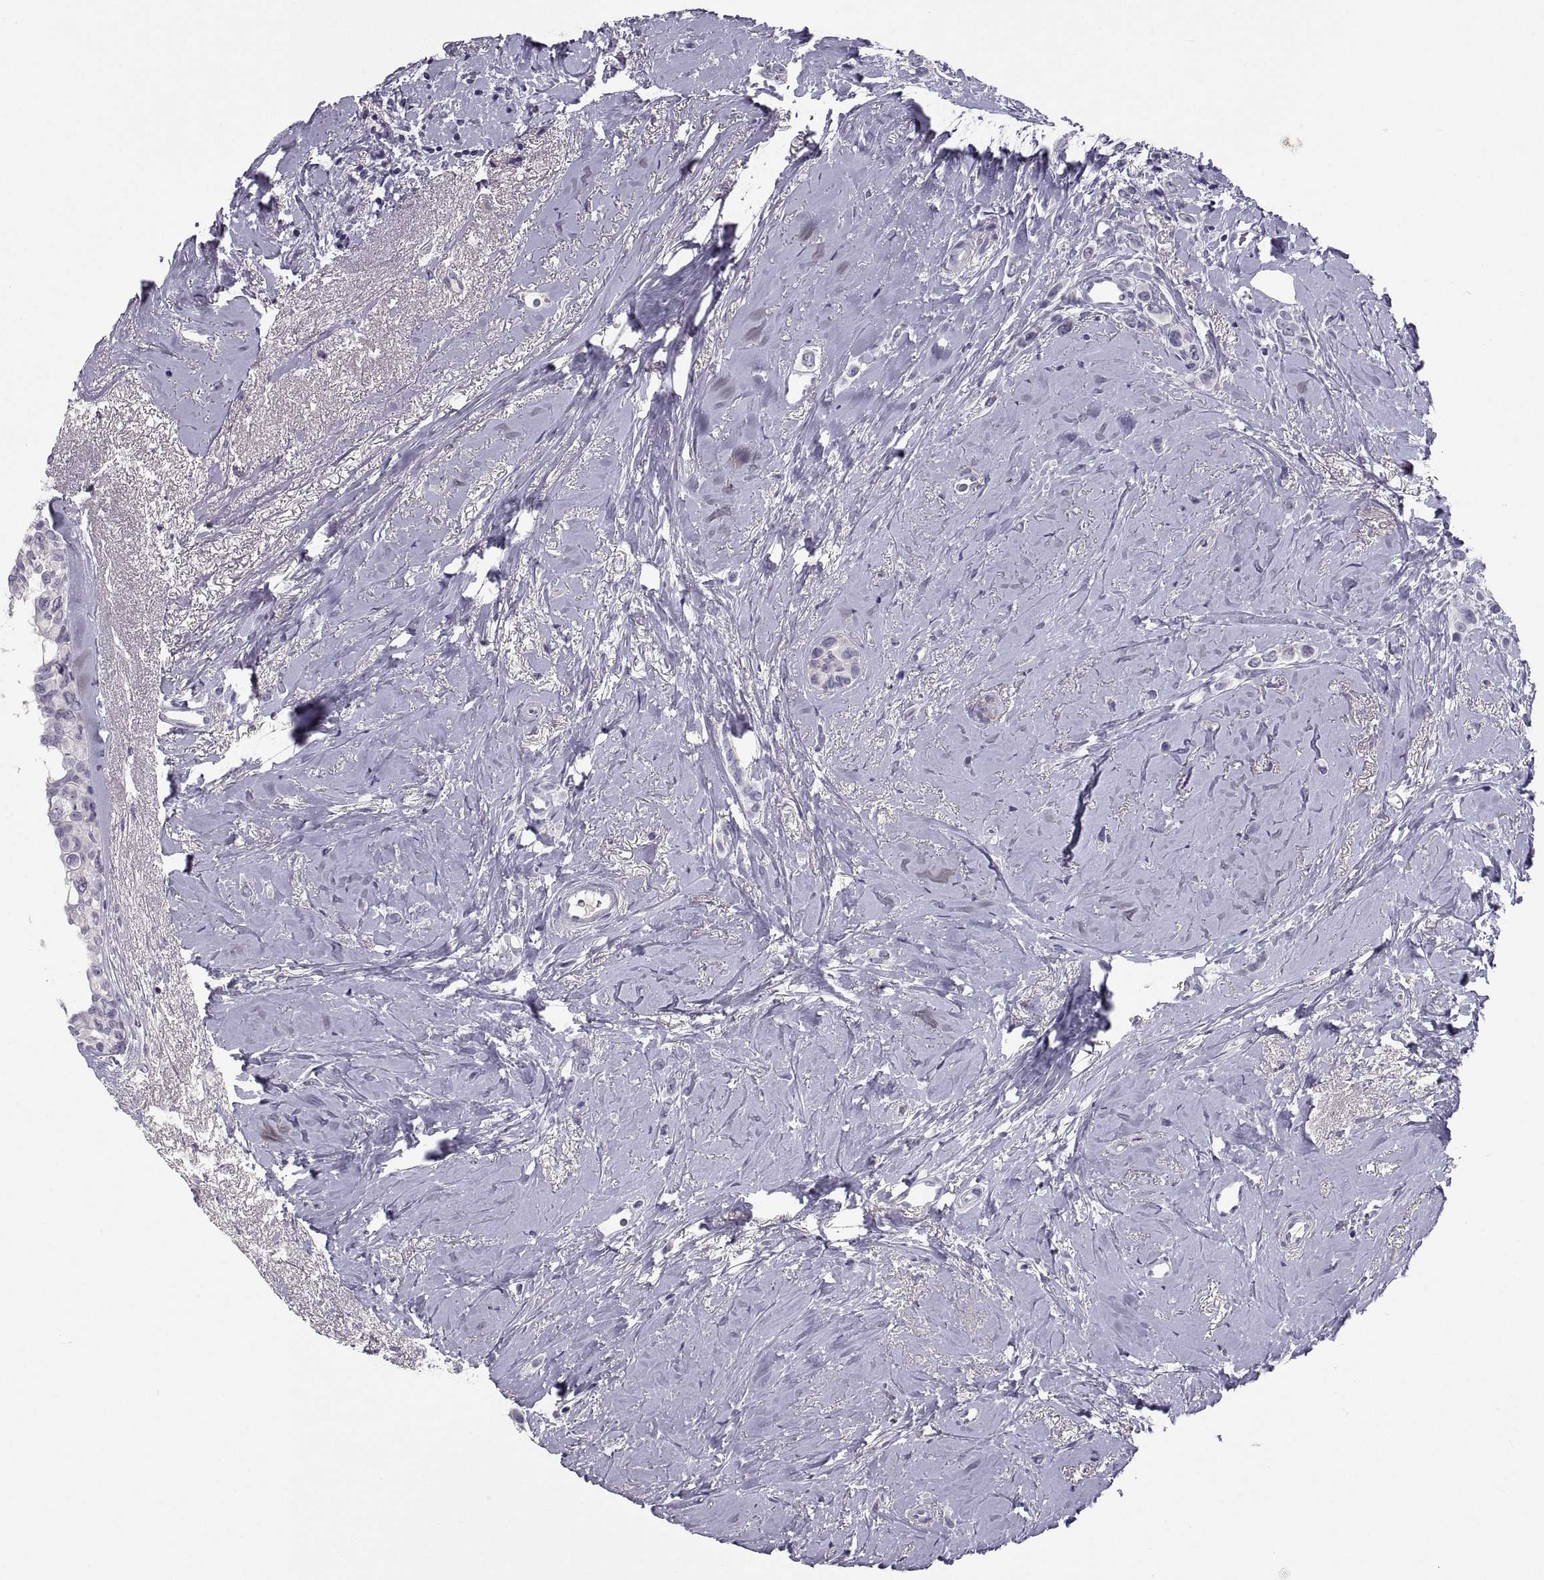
{"staining": {"intensity": "negative", "quantity": "none", "location": "none"}, "tissue": "breast cancer", "cell_type": "Tumor cells", "image_type": "cancer", "snomed": [{"axis": "morphology", "description": "Lobular carcinoma"}, {"axis": "topography", "description": "Breast"}], "caption": "A high-resolution photomicrograph shows IHC staining of lobular carcinoma (breast), which demonstrates no significant expression in tumor cells.", "gene": "SOX21", "patient": {"sex": "female", "age": 66}}